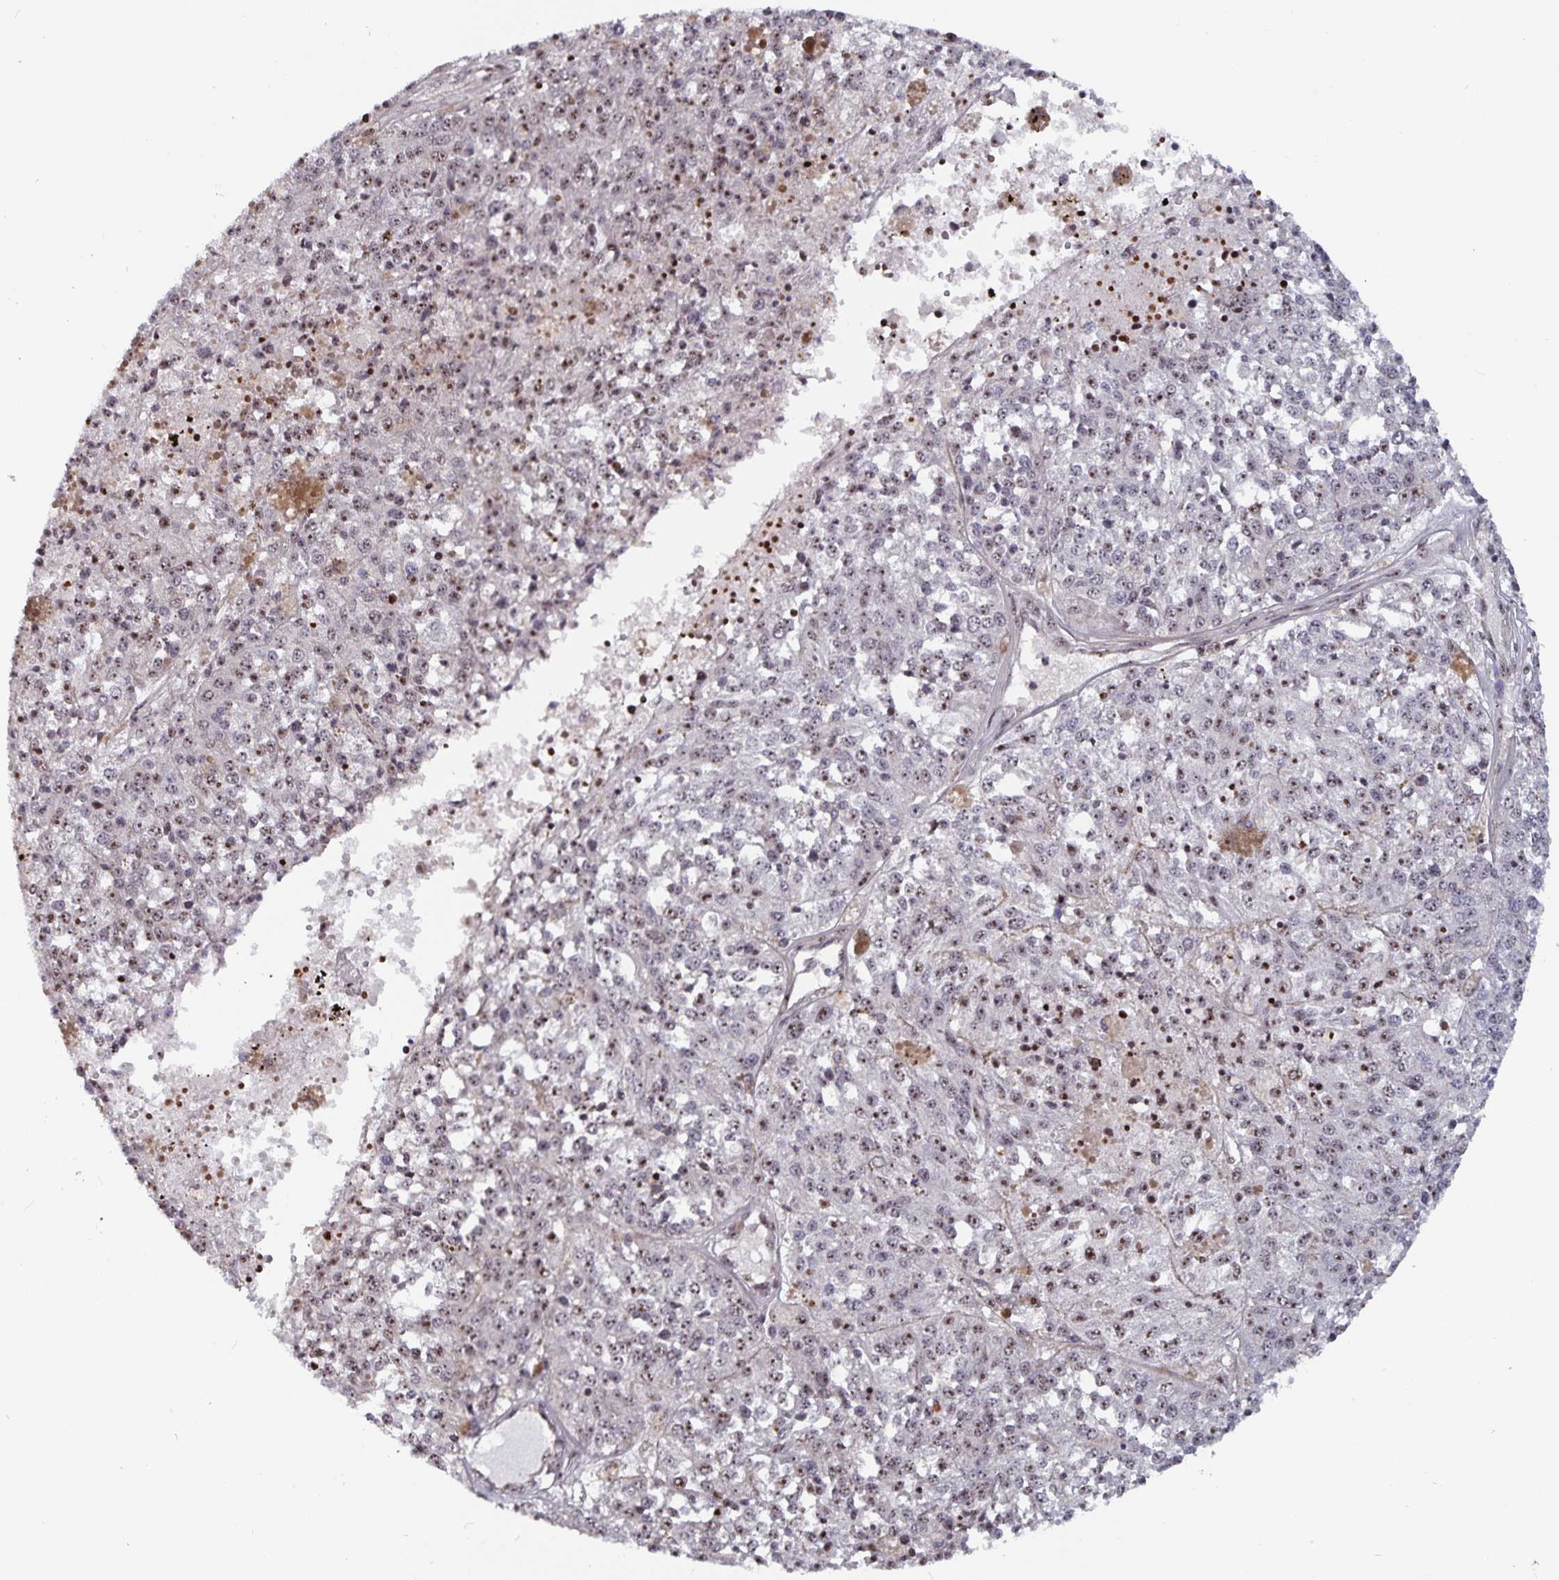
{"staining": {"intensity": "moderate", "quantity": ">75%", "location": "nuclear"}, "tissue": "melanoma", "cell_type": "Tumor cells", "image_type": "cancer", "snomed": [{"axis": "morphology", "description": "Malignant melanoma, Metastatic site"}, {"axis": "topography", "description": "Lymph node"}], "caption": "Protein analysis of melanoma tissue demonstrates moderate nuclear staining in approximately >75% of tumor cells.", "gene": "LAS1L", "patient": {"sex": "female", "age": 64}}